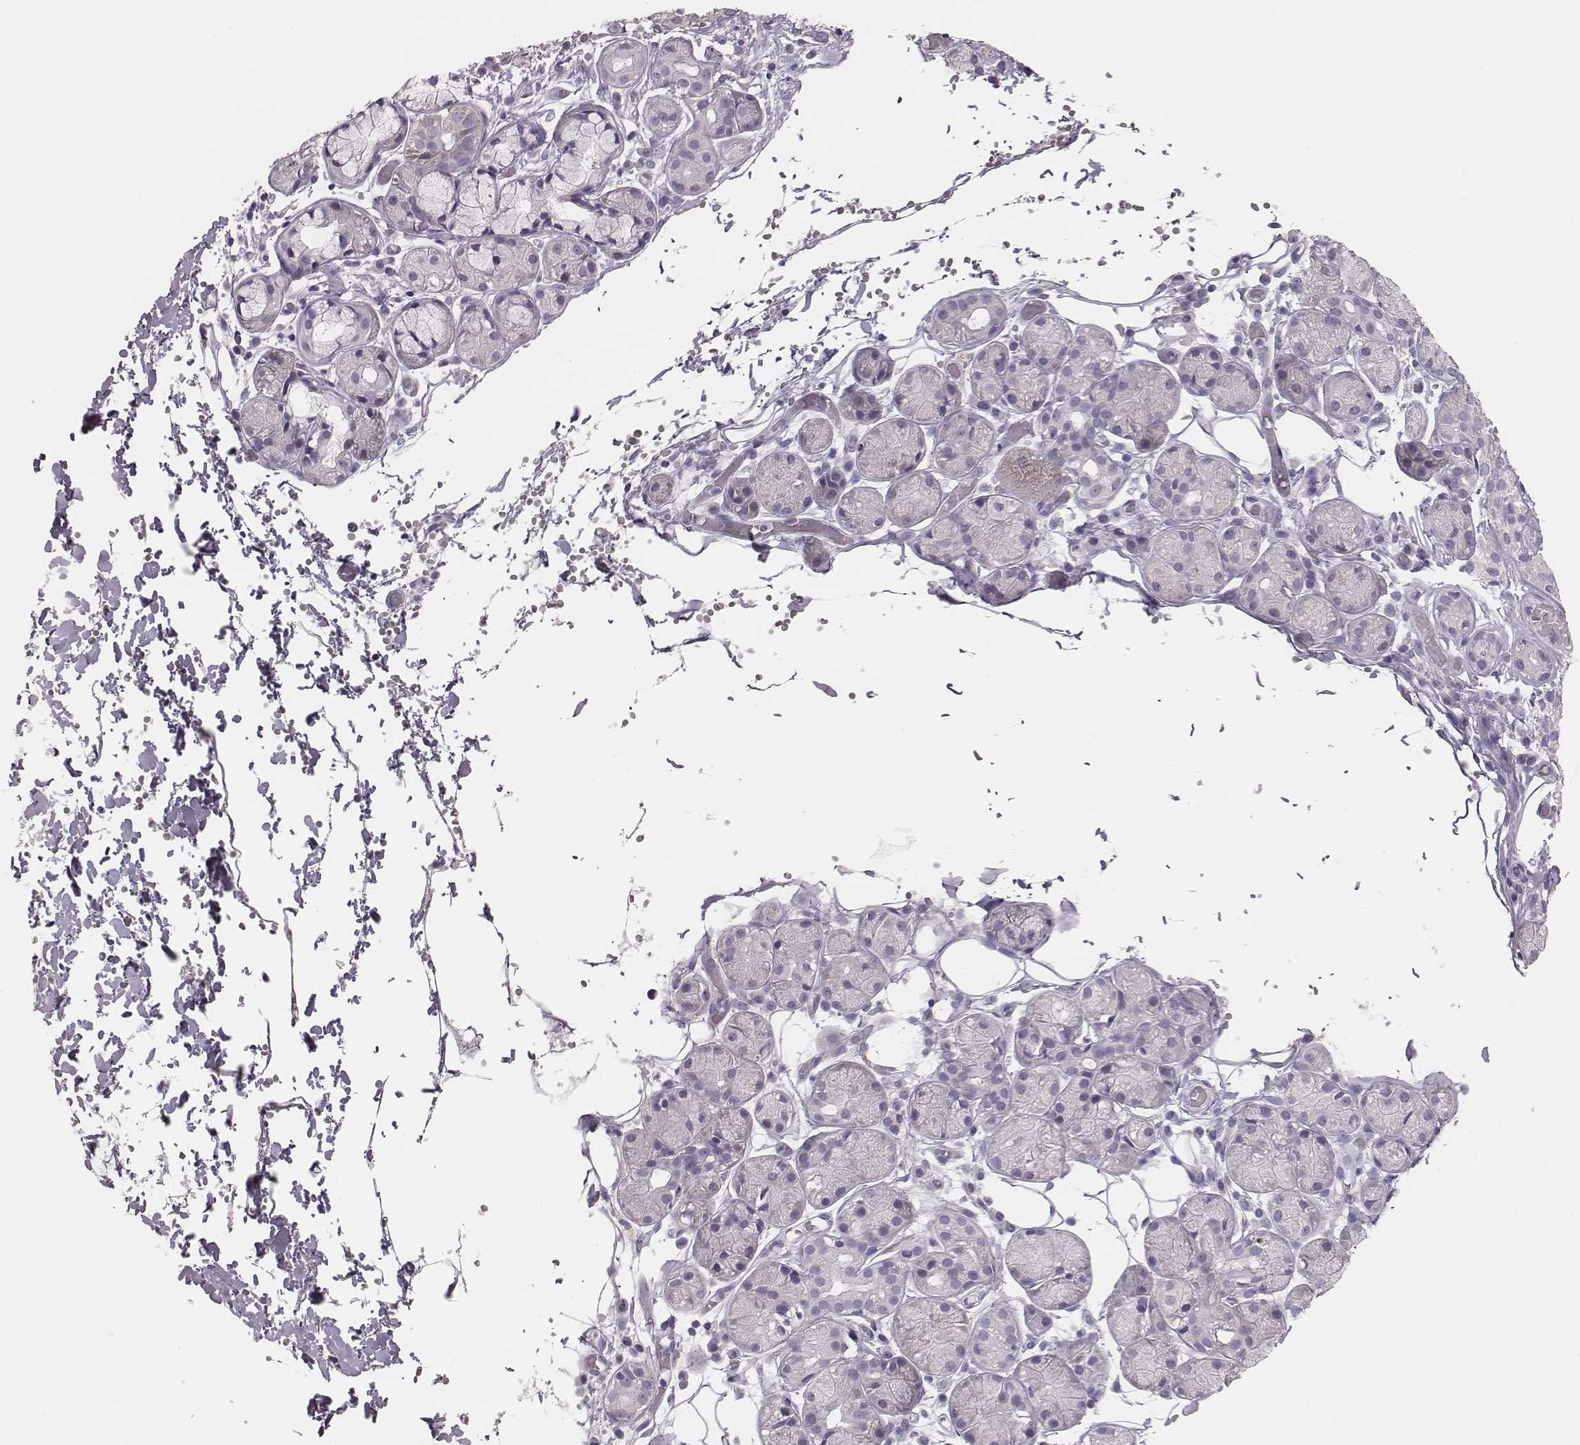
{"staining": {"intensity": "negative", "quantity": "none", "location": "none"}, "tissue": "salivary gland", "cell_type": "Glandular cells", "image_type": "normal", "snomed": [{"axis": "morphology", "description": "Normal tissue, NOS"}, {"axis": "topography", "description": "Salivary gland"}, {"axis": "topography", "description": "Peripheral nerve tissue"}], "caption": "This micrograph is of benign salivary gland stained with immunohistochemistry to label a protein in brown with the nuclei are counter-stained blue. There is no expression in glandular cells.", "gene": "ADGRF4", "patient": {"sex": "male", "age": 71}}